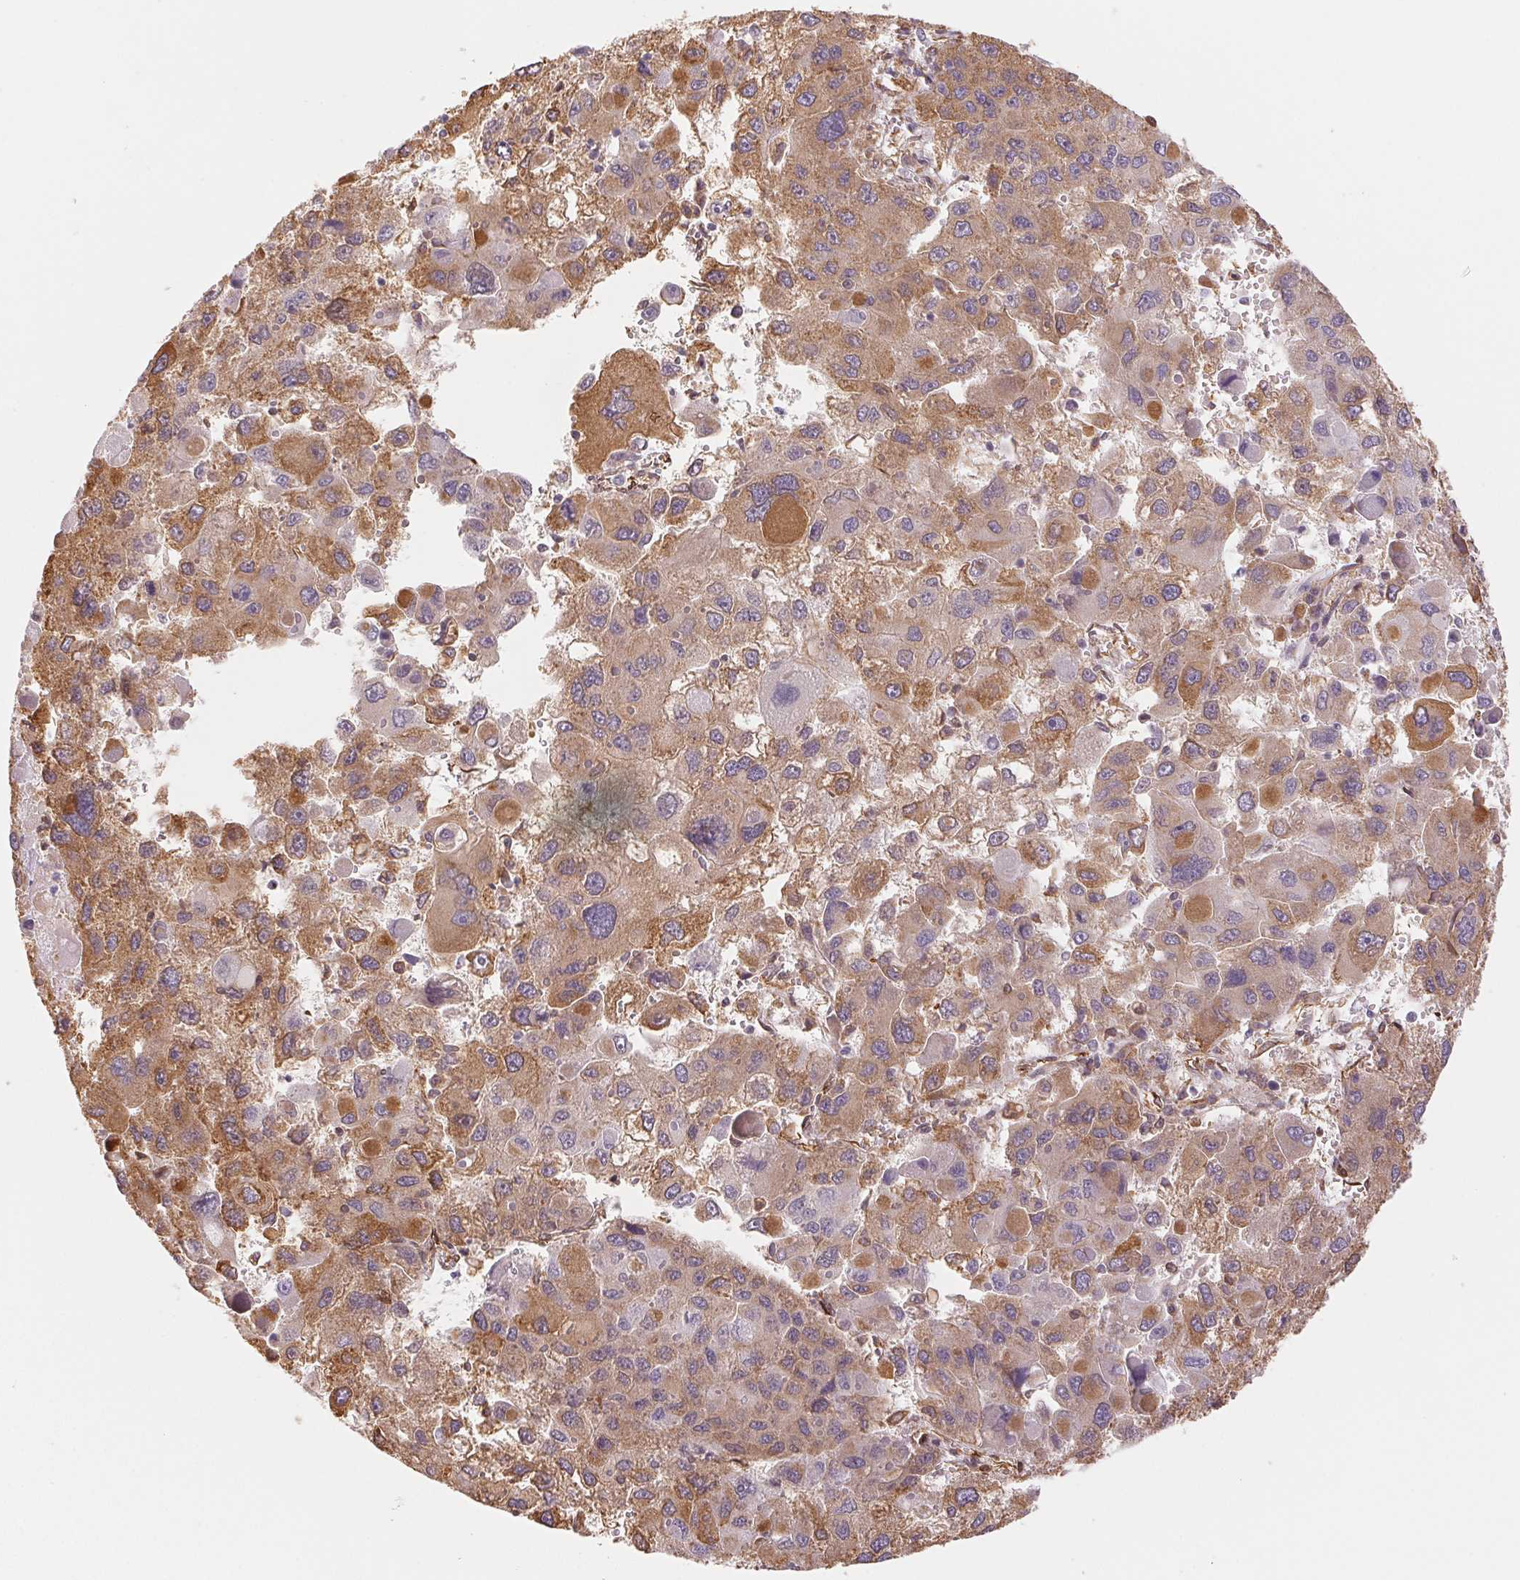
{"staining": {"intensity": "moderate", "quantity": ">75%", "location": "cytoplasmic/membranous"}, "tissue": "liver cancer", "cell_type": "Tumor cells", "image_type": "cancer", "snomed": [{"axis": "morphology", "description": "Carcinoma, Hepatocellular, NOS"}, {"axis": "topography", "description": "Liver"}], "caption": "Immunohistochemistry (DAB (3,3'-diaminobenzidine)) staining of human liver cancer shows moderate cytoplasmic/membranous protein staining in approximately >75% of tumor cells. The staining was performed using DAB (3,3'-diaminobenzidine), with brown indicating positive protein expression. Nuclei are stained blue with hematoxylin.", "gene": "RCN3", "patient": {"sex": "female", "age": 41}}